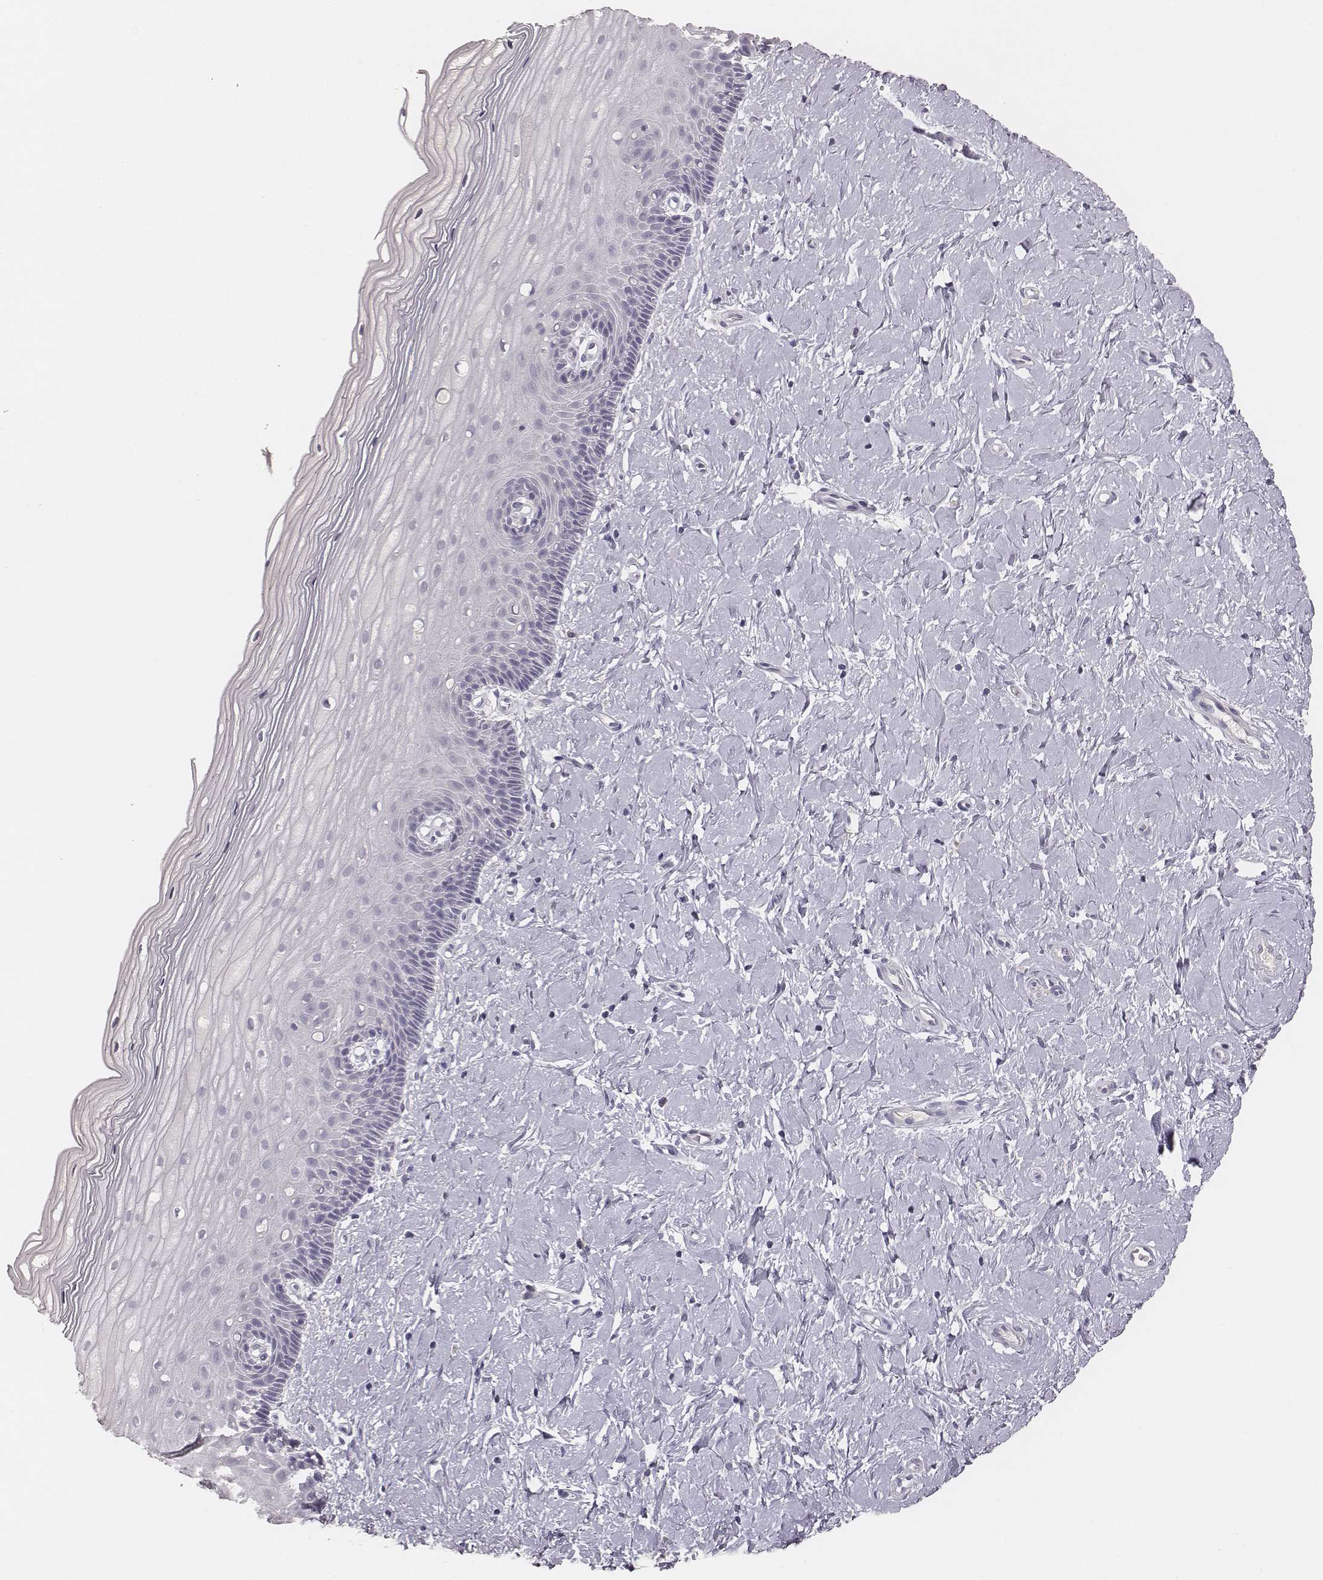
{"staining": {"intensity": "negative", "quantity": "none", "location": "none"}, "tissue": "cervix", "cell_type": "Glandular cells", "image_type": "normal", "snomed": [{"axis": "morphology", "description": "Normal tissue, NOS"}, {"axis": "topography", "description": "Cervix"}], "caption": "Immunohistochemical staining of normal cervix reveals no significant expression in glandular cells. (DAB immunohistochemistry (IHC) visualized using brightfield microscopy, high magnification).", "gene": "MYH6", "patient": {"sex": "female", "age": 37}}